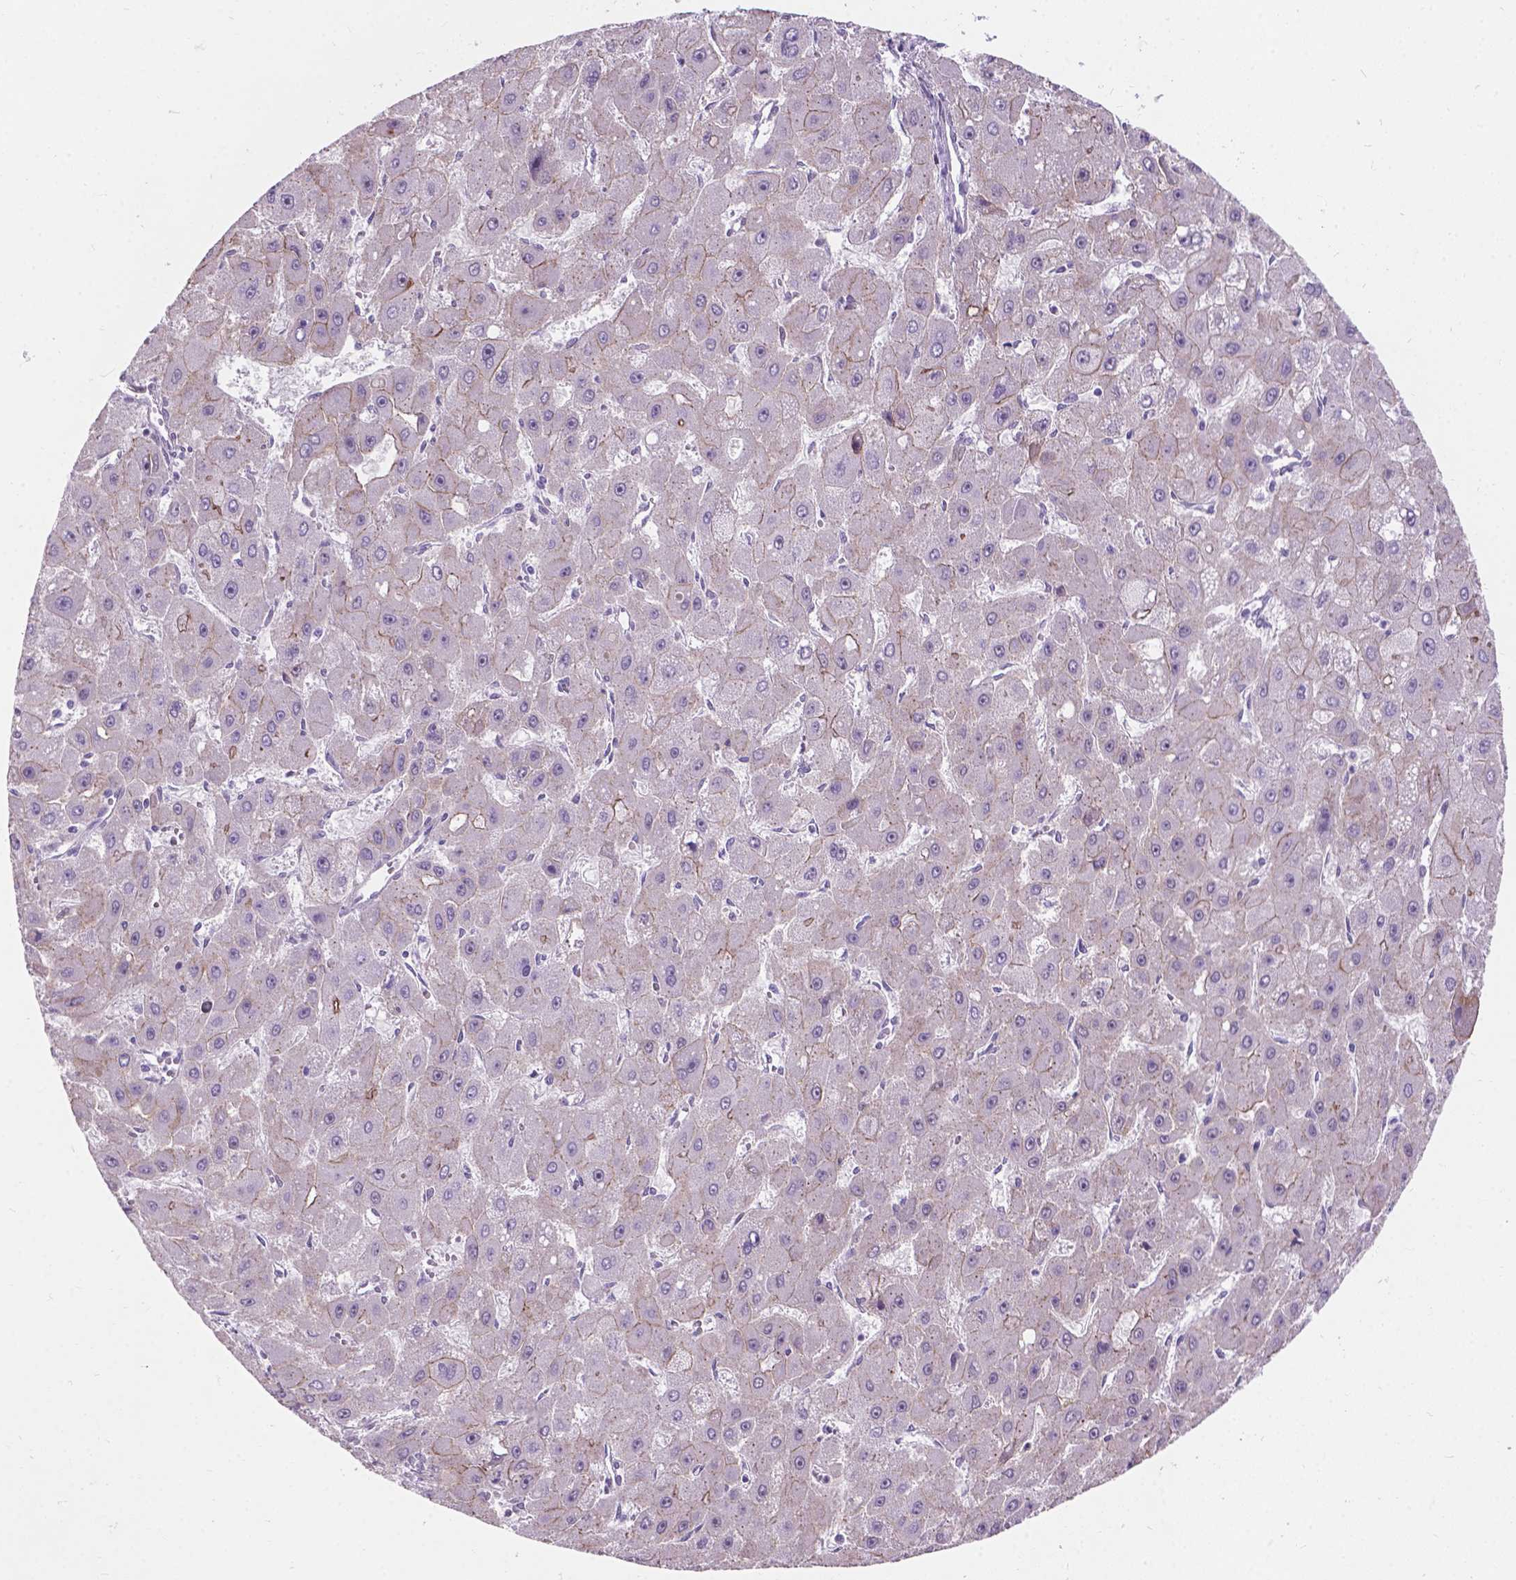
{"staining": {"intensity": "weak", "quantity": "<25%", "location": "cytoplasmic/membranous"}, "tissue": "liver cancer", "cell_type": "Tumor cells", "image_type": "cancer", "snomed": [{"axis": "morphology", "description": "Carcinoma, Hepatocellular, NOS"}, {"axis": "topography", "description": "Liver"}], "caption": "Human liver hepatocellular carcinoma stained for a protein using immunohistochemistry (IHC) exhibits no staining in tumor cells.", "gene": "MYH14", "patient": {"sex": "female", "age": 25}}